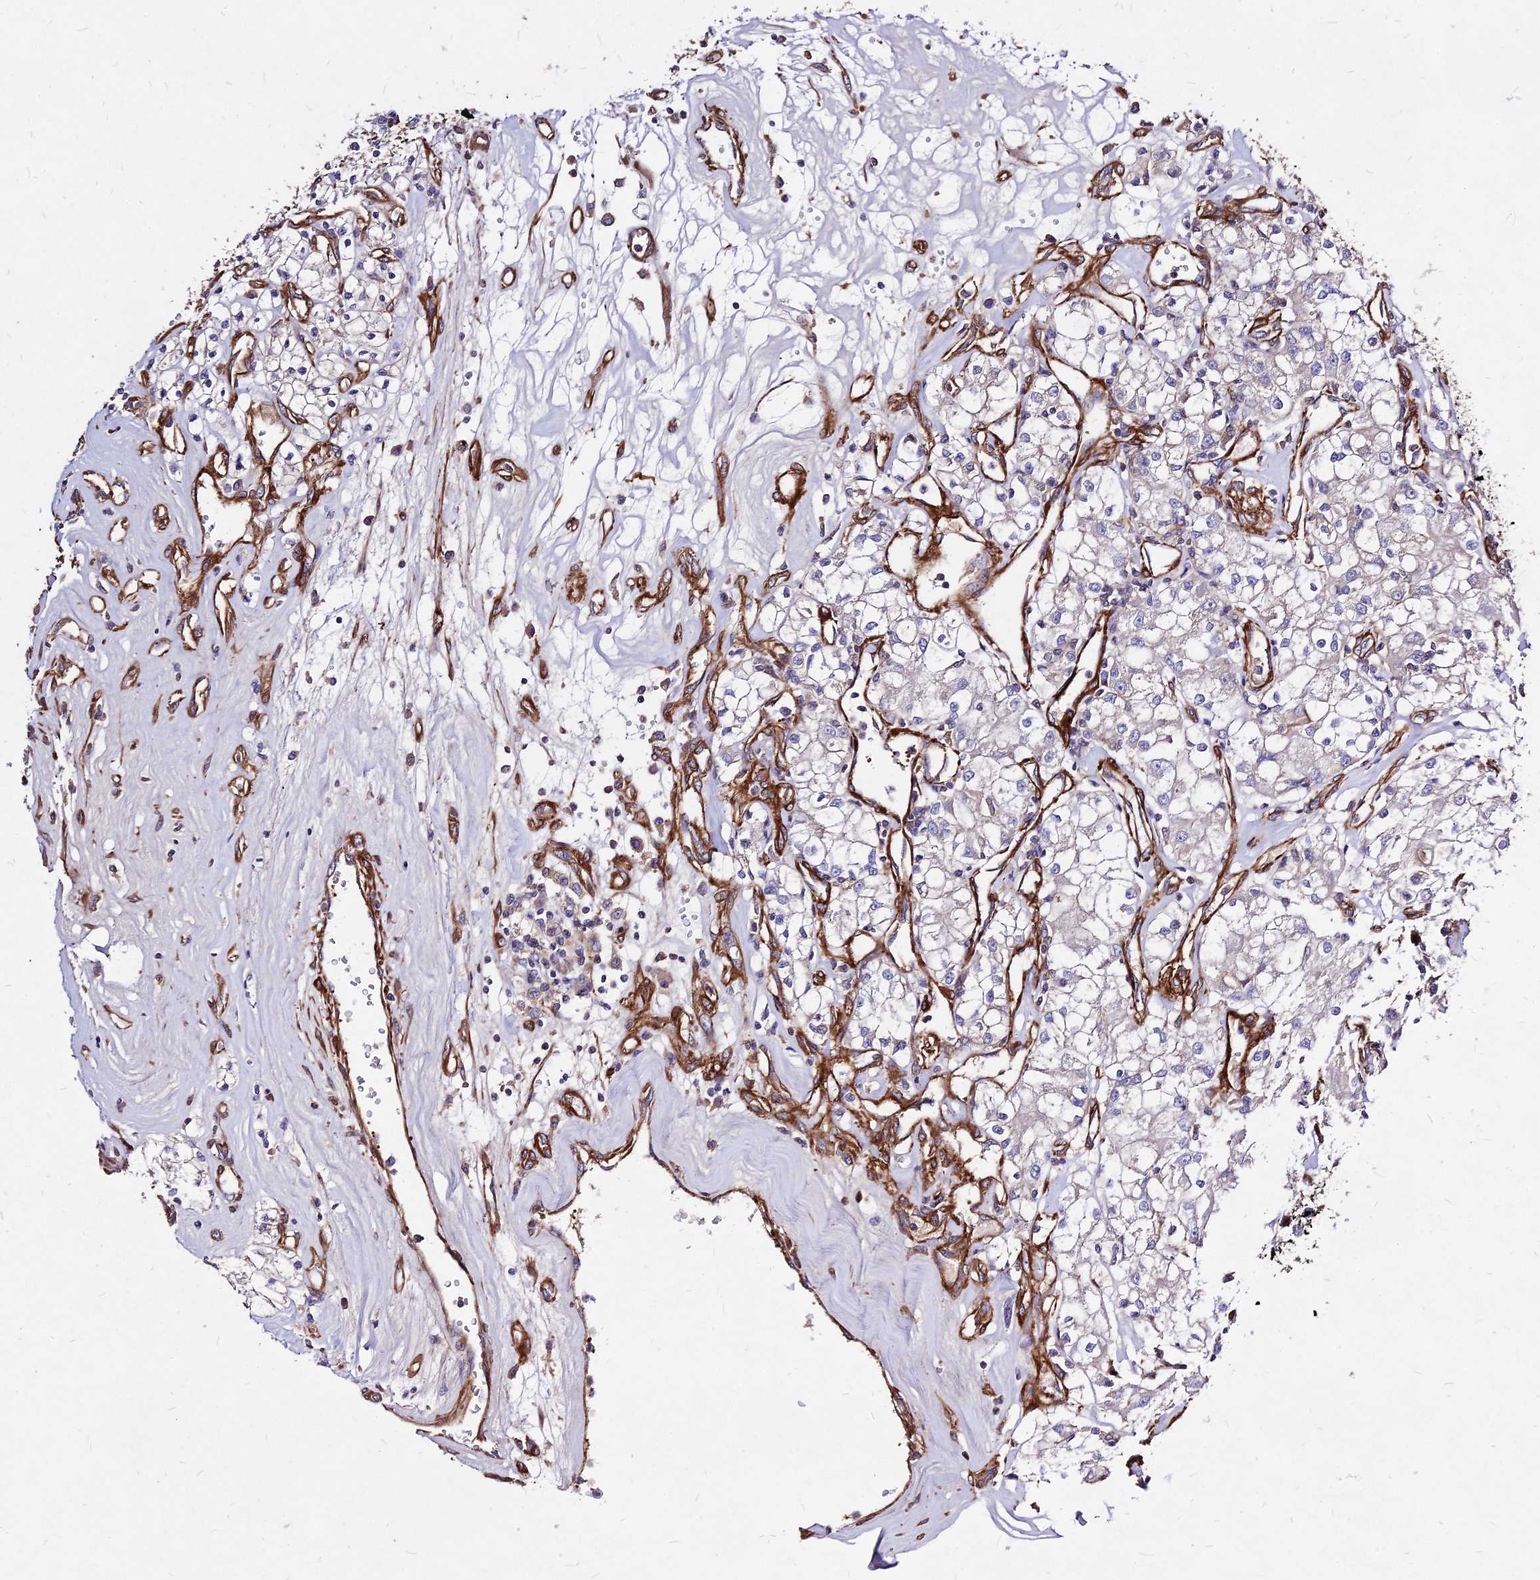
{"staining": {"intensity": "negative", "quantity": "none", "location": "none"}, "tissue": "renal cancer", "cell_type": "Tumor cells", "image_type": "cancer", "snomed": [{"axis": "morphology", "description": "Adenocarcinoma, NOS"}, {"axis": "topography", "description": "Kidney"}], "caption": "DAB (3,3'-diaminobenzidine) immunohistochemical staining of adenocarcinoma (renal) reveals no significant positivity in tumor cells.", "gene": "EFCC1", "patient": {"sex": "female", "age": 59}}